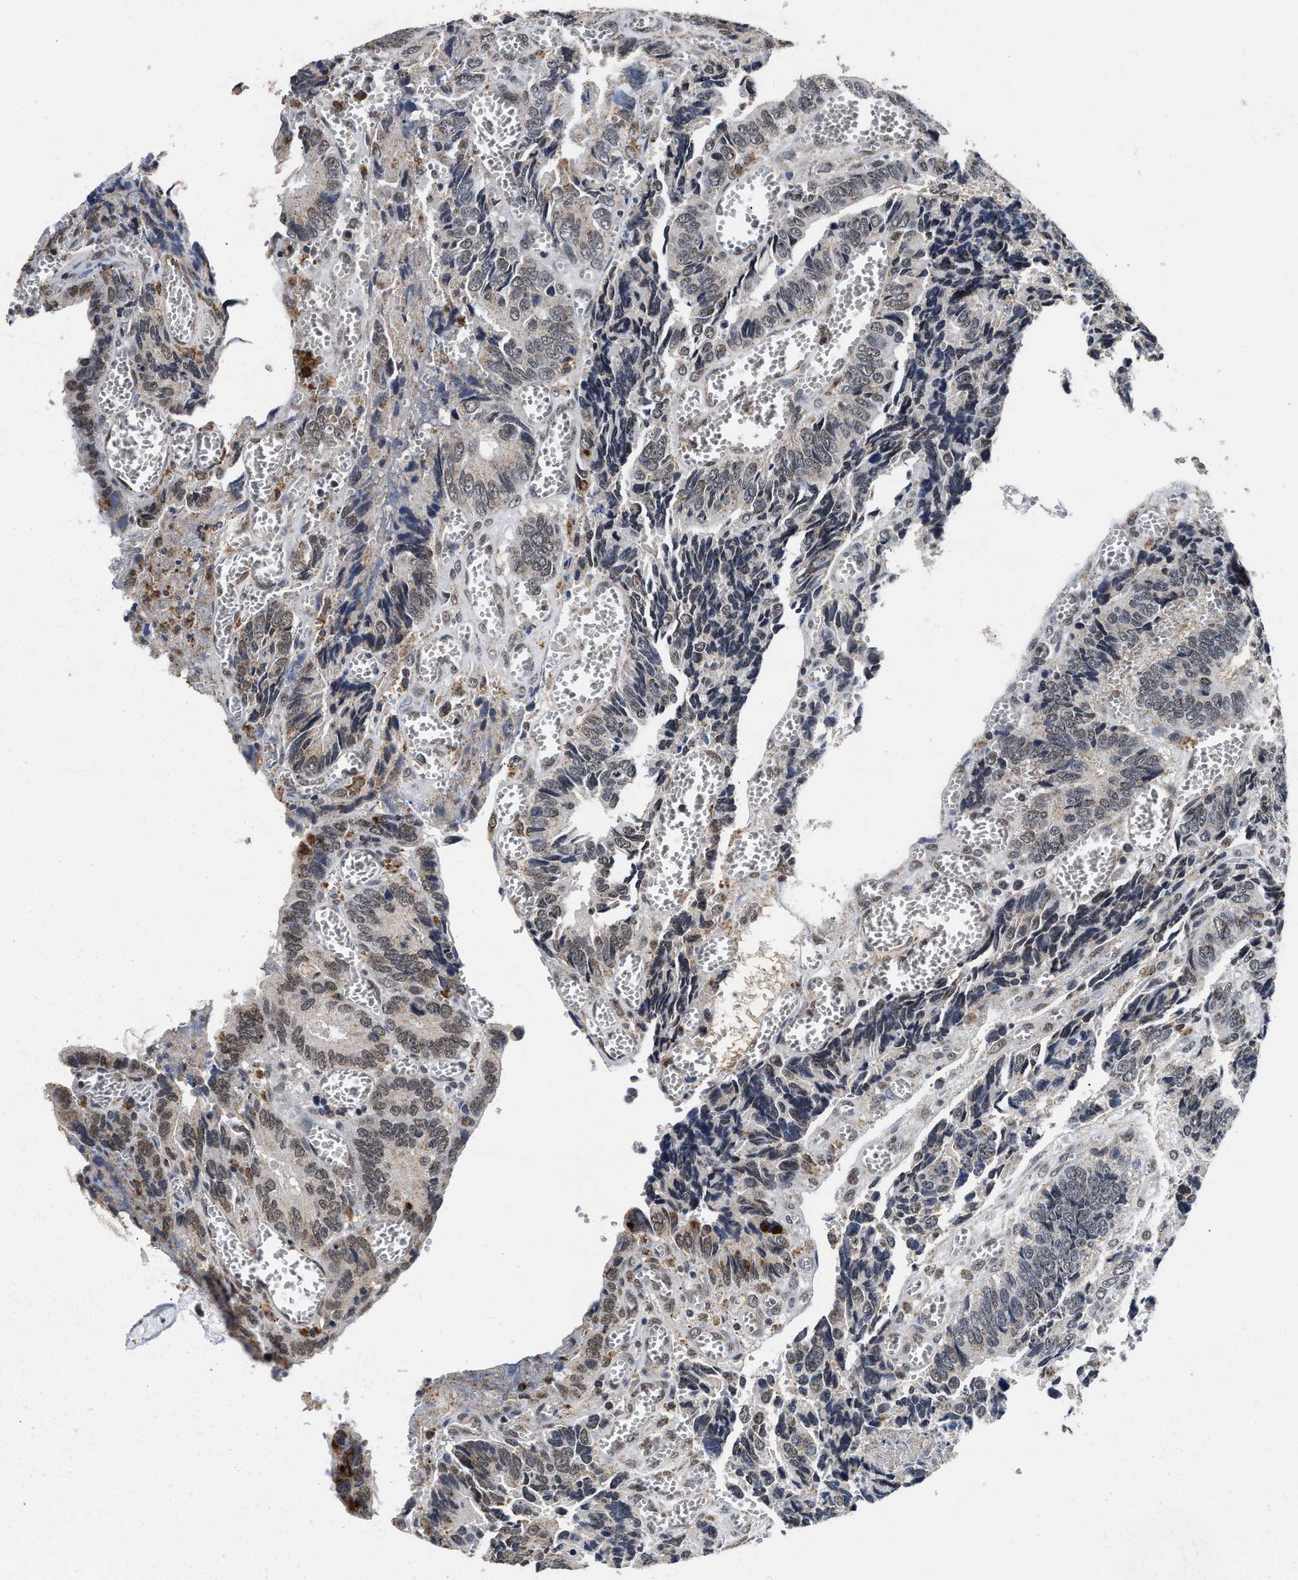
{"staining": {"intensity": "weak", "quantity": ">75%", "location": "nuclear"}, "tissue": "colorectal cancer", "cell_type": "Tumor cells", "image_type": "cancer", "snomed": [{"axis": "morphology", "description": "Adenocarcinoma, NOS"}, {"axis": "topography", "description": "Colon"}], "caption": "Colorectal cancer (adenocarcinoma) stained with DAB IHC exhibits low levels of weak nuclear staining in about >75% of tumor cells.", "gene": "ACOX1", "patient": {"sex": "male", "age": 72}}